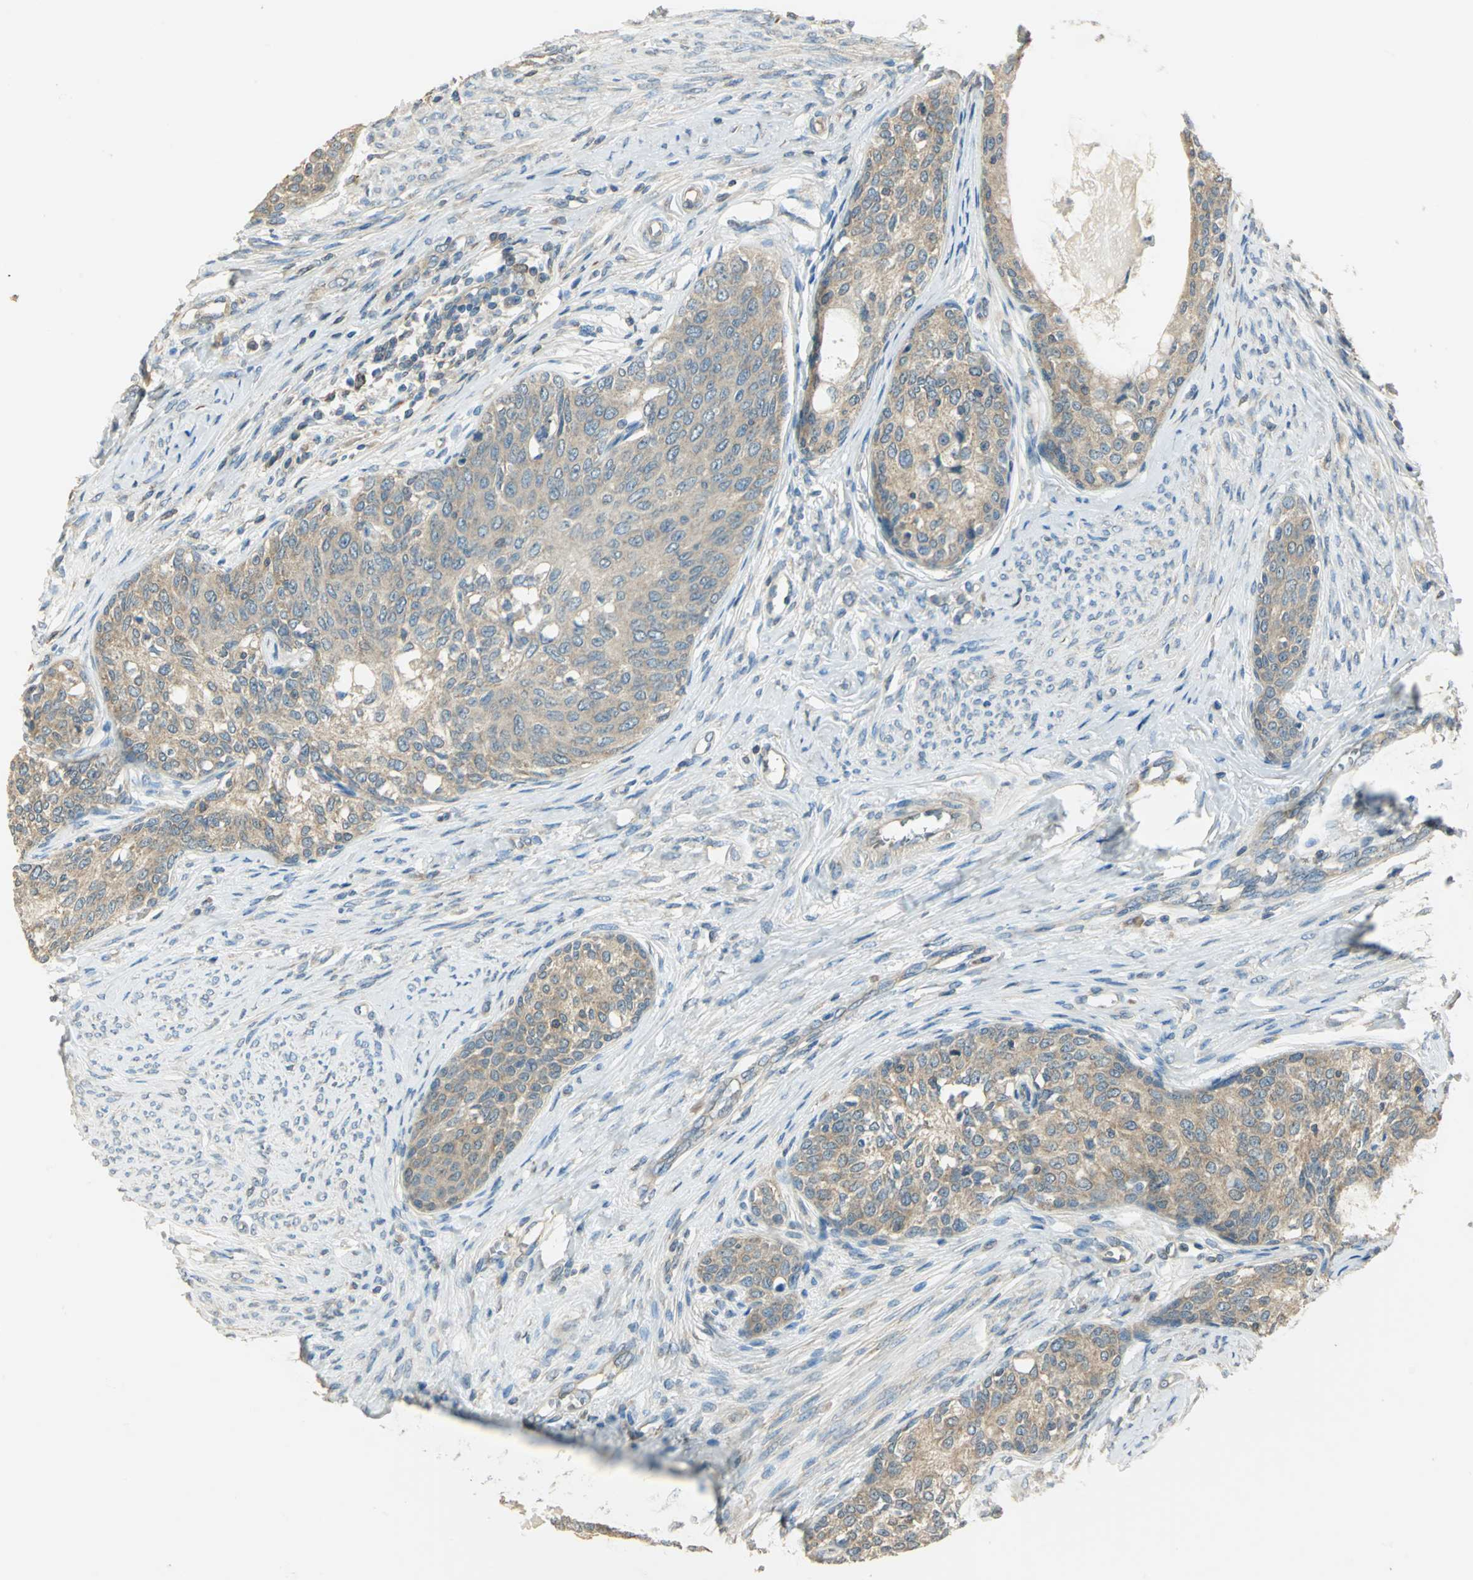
{"staining": {"intensity": "moderate", "quantity": ">75%", "location": "cytoplasmic/membranous"}, "tissue": "cervical cancer", "cell_type": "Tumor cells", "image_type": "cancer", "snomed": [{"axis": "morphology", "description": "Squamous cell carcinoma, NOS"}, {"axis": "morphology", "description": "Adenocarcinoma, NOS"}, {"axis": "topography", "description": "Cervix"}], "caption": "IHC histopathology image of neoplastic tissue: human adenocarcinoma (cervical) stained using immunohistochemistry (IHC) demonstrates medium levels of moderate protein expression localized specifically in the cytoplasmic/membranous of tumor cells, appearing as a cytoplasmic/membranous brown color.", "gene": "SHC2", "patient": {"sex": "female", "age": 52}}